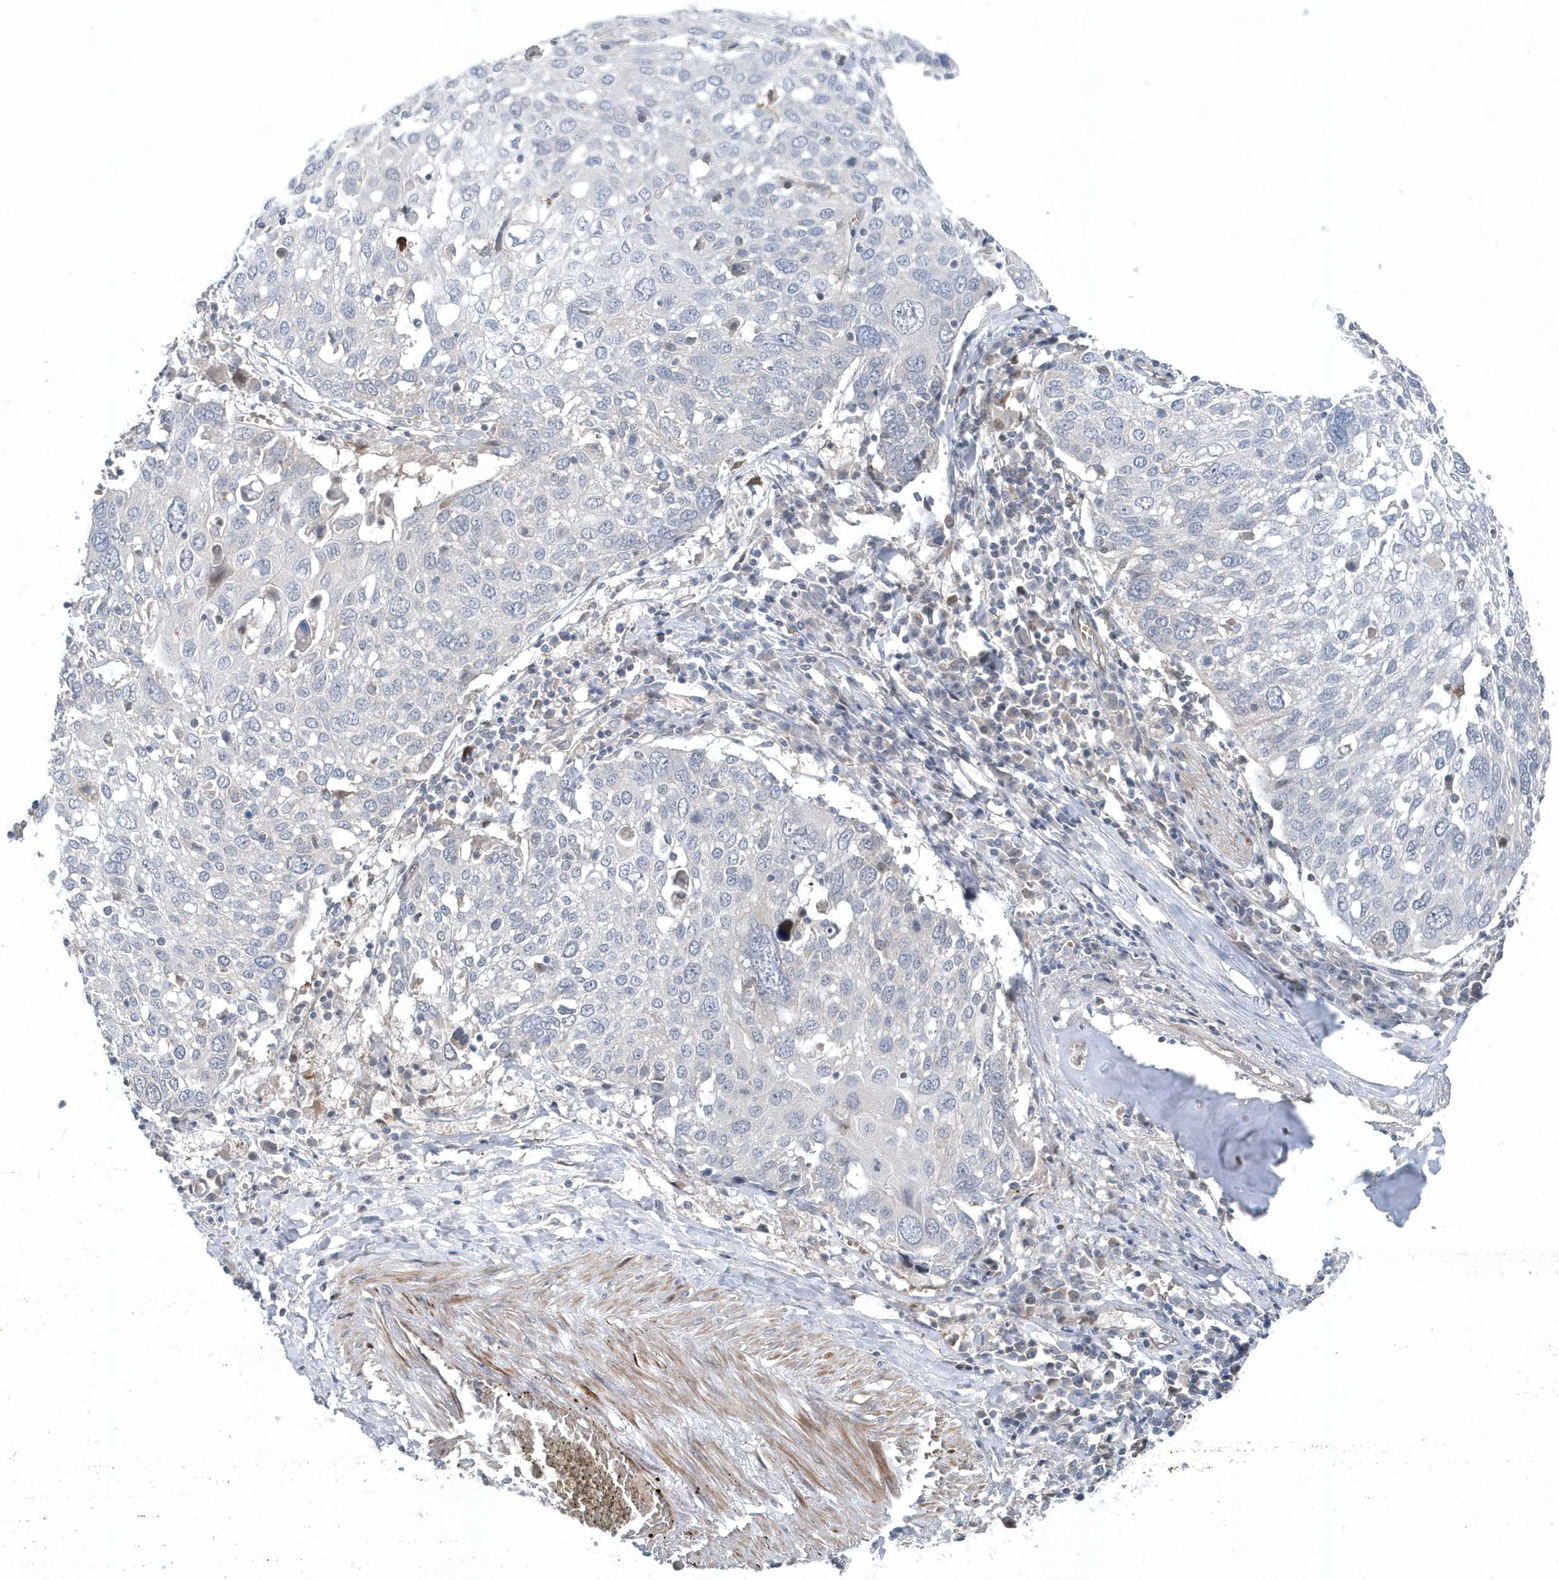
{"staining": {"intensity": "negative", "quantity": "none", "location": "none"}, "tissue": "lung cancer", "cell_type": "Tumor cells", "image_type": "cancer", "snomed": [{"axis": "morphology", "description": "Squamous cell carcinoma, NOS"}, {"axis": "topography", "description": "Lung"}], "caption": "This image is of lung cancer stained with immunohistochemistry to label a protein in brown with the nuclei are counter-stained blue. There is no positivity in tumor cells. (Stains: DAB (3,3'-diaminobenzidine) immunohistochemistry with hematoxylin counter stain, Microscopy: brightfield microscopy at high magnification).", "gene": "MCC", "patient": {"sex": "male", "age": 65}}